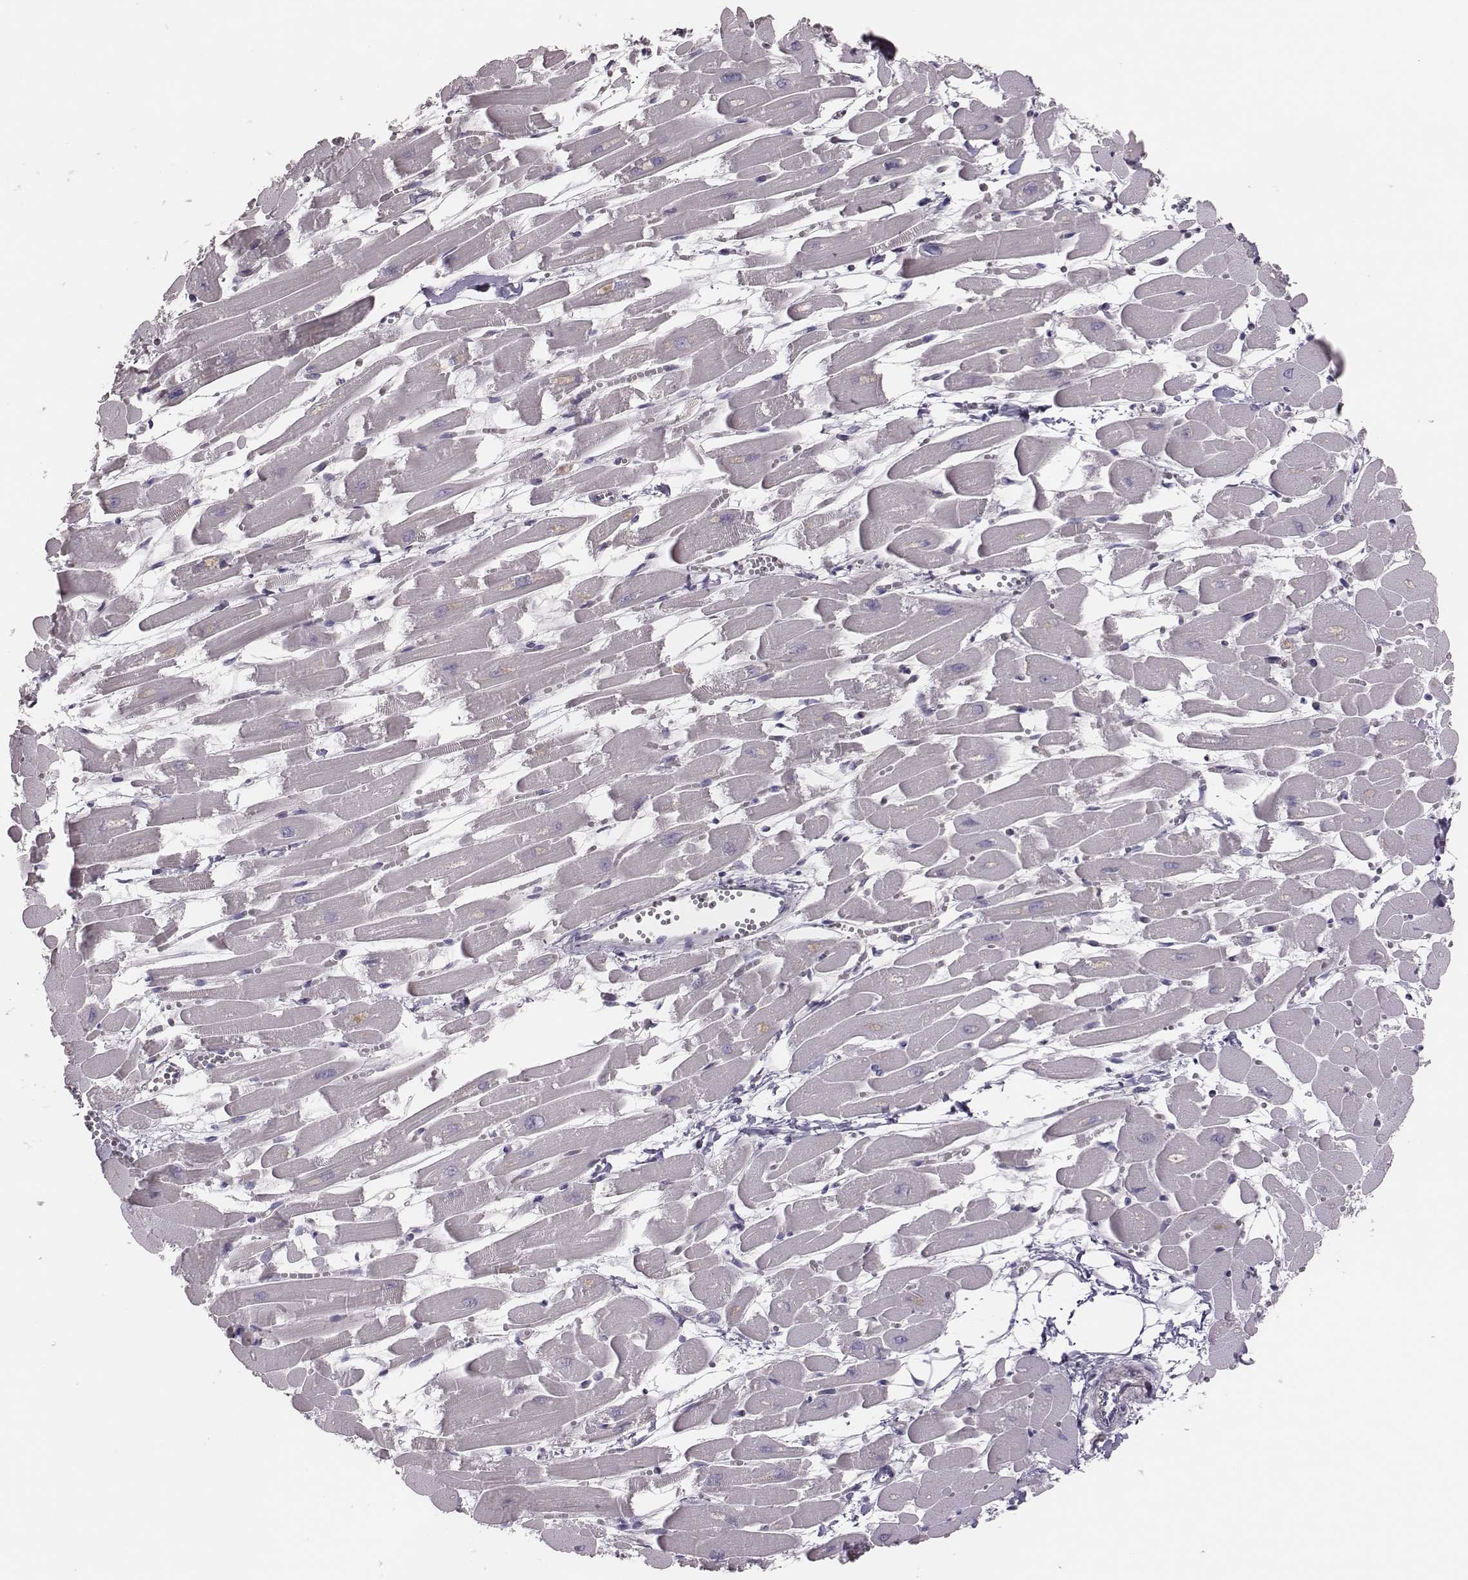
{"staining": {"intensity": "negative", "quantity": "none", "location": "none"}, "tissue": "heart muscle", "cell_type": "Cardiomyocytes", "image_type": "normal", "snomed": [{"axis": "morphology", "description": "Normal tissue, NOS"}, {"axis": "topography", "description": "Heart"}], "caption": "Protein analysis of benign heart muscle demonstrates no significant staining in cardiomyocytes. (DAB immunohistochemistry (IHC), high magnification).", "gene": "PBK", "patient": {"sex": "female", "age": 52}}